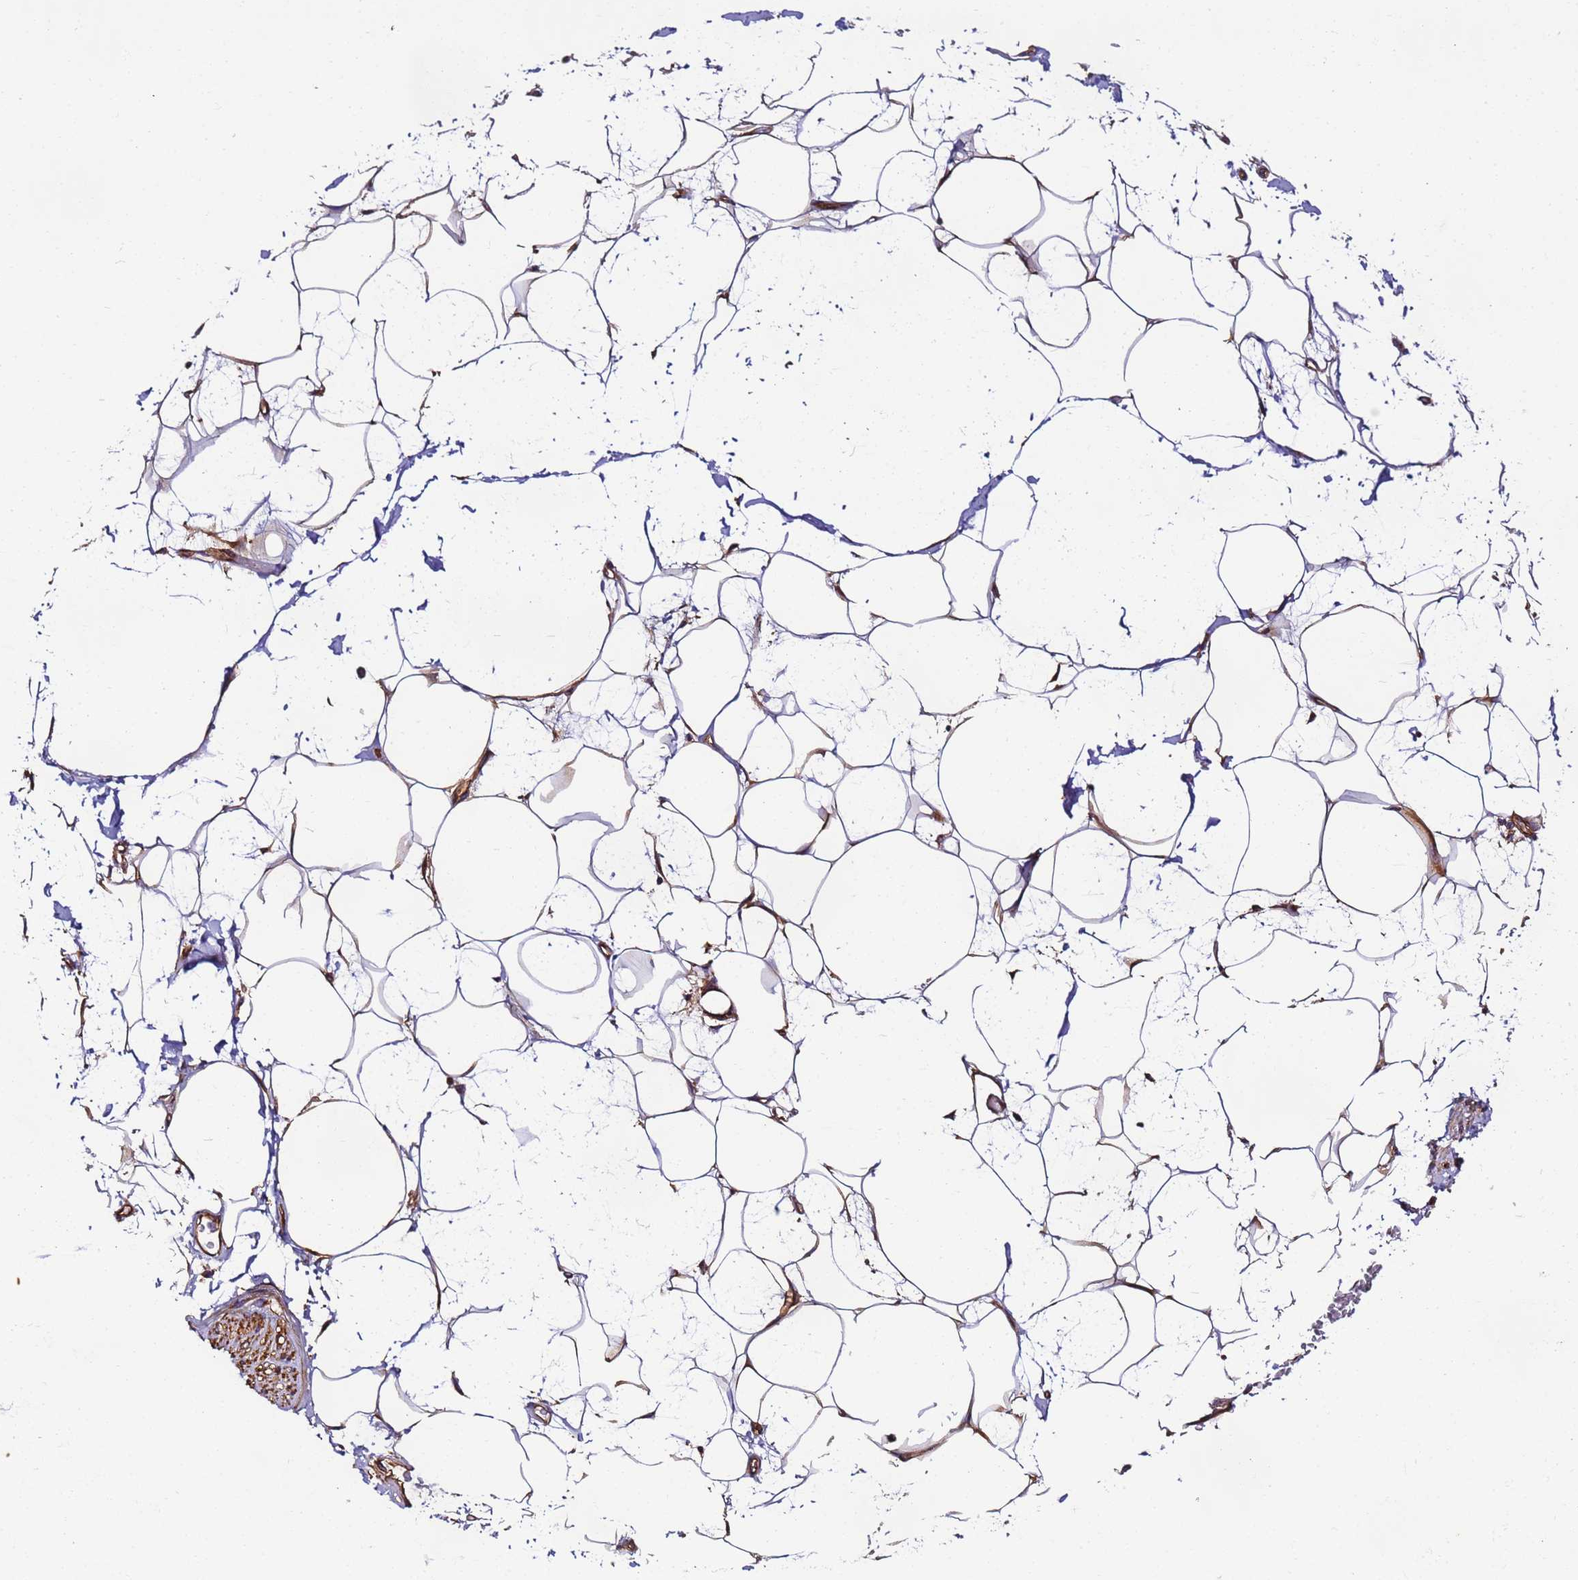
{"staining": {"intensity": "negative", "quantity": "none", "location": "none"}, "tissue": "adipose tissue", "cell_type": "Adipocytes", "image_type": "normal", "snomed": [{"axis": "morphology", "description": "Normal tissue, NOS"}, {"axis": "morphology", "description": "Adenocarcinoma, NOS"}, {"axis": "topography", "description": "Rectum"}, {"axis": "topography", "description": "Vagina"}, {"axis": "topography", "description": "Peripheral nerve tissue"}], "caption": "High magnification brightfield microscopy of normal adipose tissue stained with DAB (brown) and counterstained with hematoxylin (blue): adipocytes show no significant staining. (Brightfield microscopy of DAB (3,3'-diaminobenzidine) immunohistochemistry (IHC) at high magnification).", "gene": "DYNC1I2", "patient": {"sex": "female", "age": 71}}